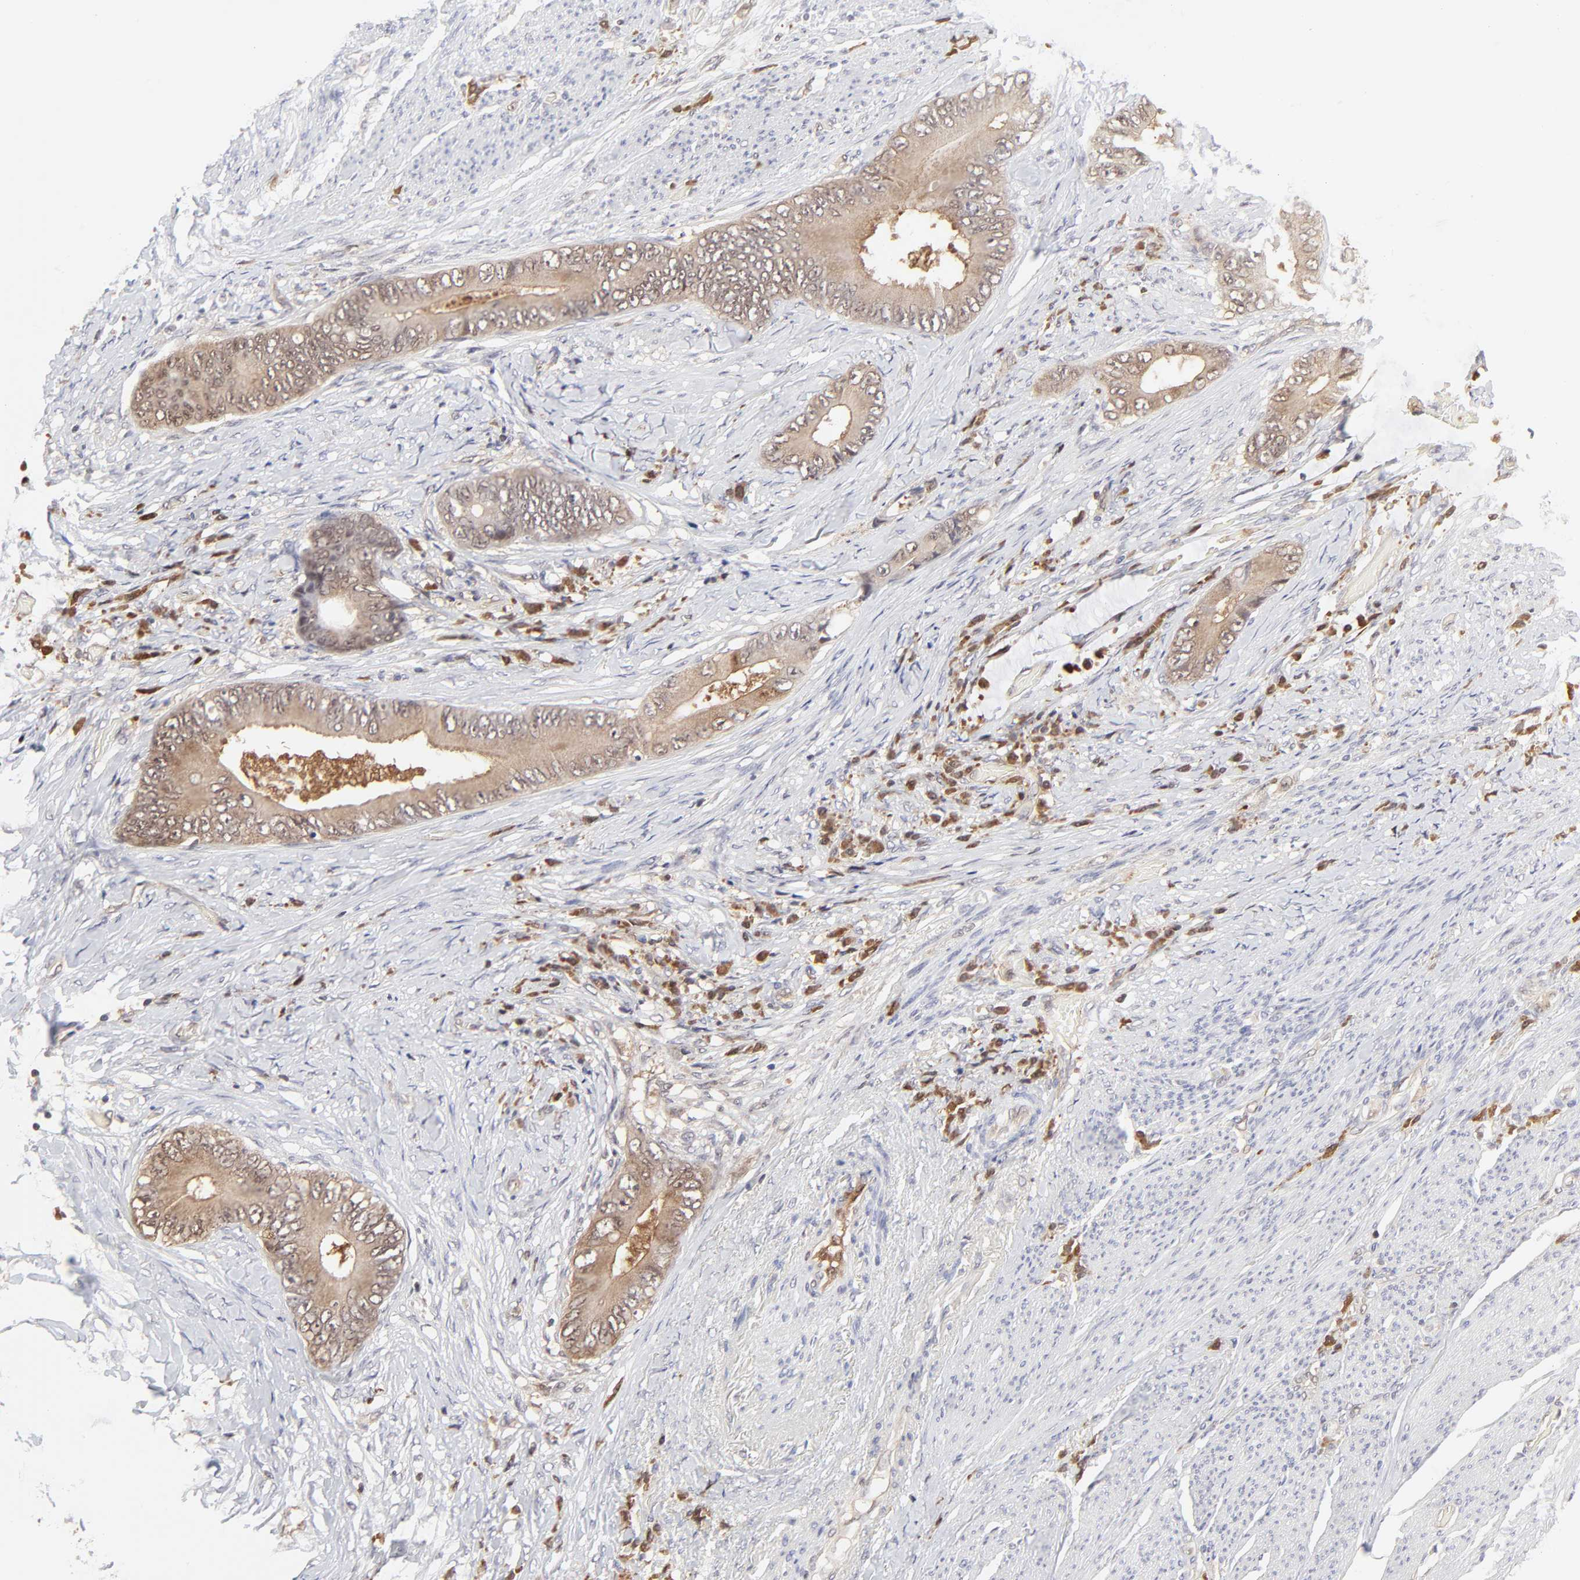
{"staining": {"intensity": "weak", "quantity": ">75%", "location": "cytoplasmic/membranous"}, "tissue": "colorectal cancer", "cell_type": "Tumor cells", "image_type": "cancer", "snomed": [{"axis": "morphology", "description": "Normal tissue, NOS"}, {"axis": "morphology", "description": "Adenocarcinoma, NOS"}, {"axis": "topography", "description": "Rectum"}, {"axis": "topography", "description": "Peripheral nerve tissue"}], "caption": "Immunohistochemistry (IHC) image of neoplastic tissue: colorectal adenocarcinoma stained using immunohistochemistry (IHC) displays low levels of weak protein expression localized specifically in the cytoplasmic/membranous of tumor cells, appearing as a cytoplasmic/membranous brown color.", "gene": "CASP3", "patient": {"sex": "female", "age": 77}}